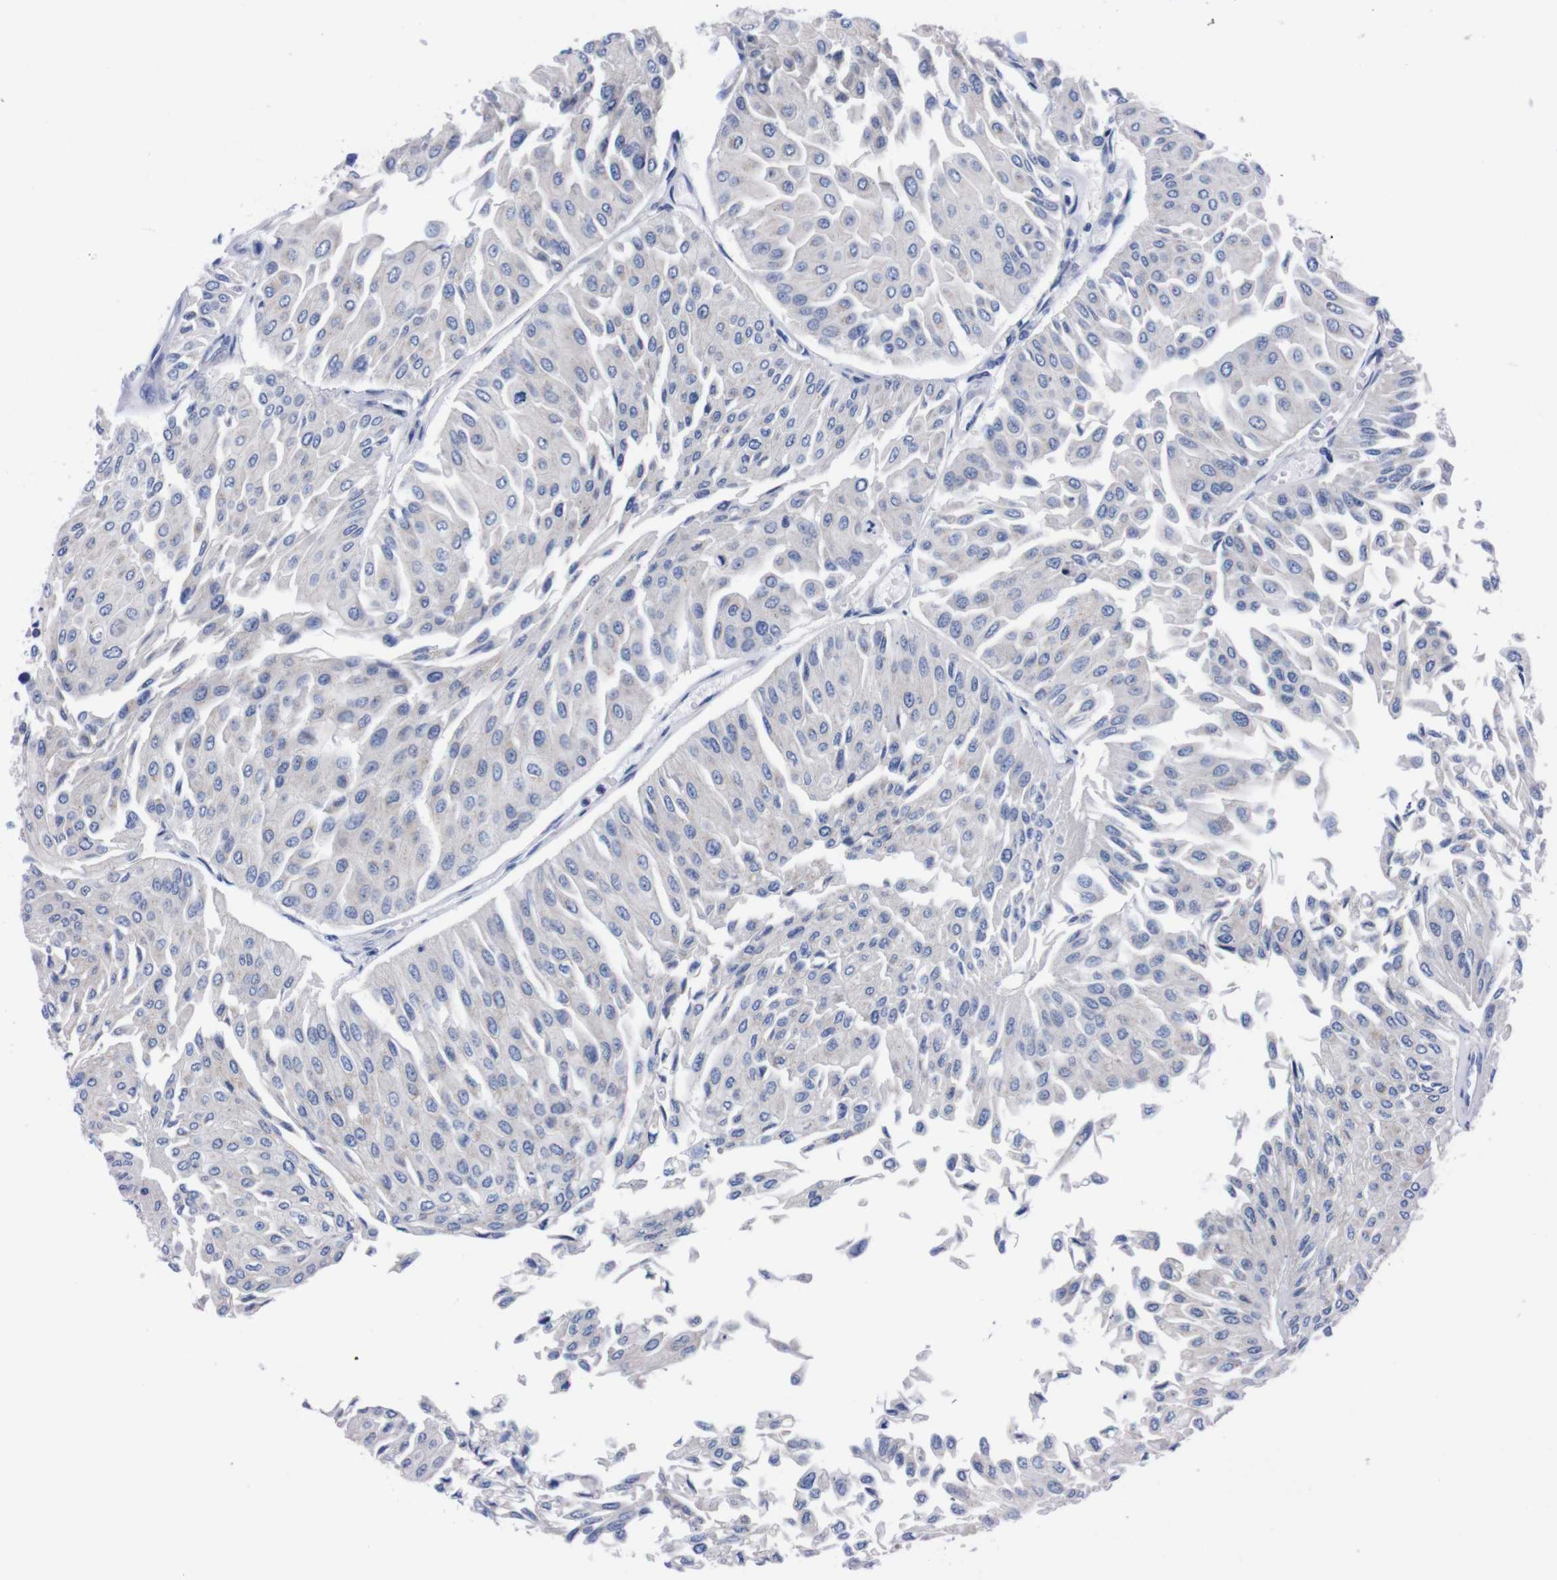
{"staining": {"intensity": "negative", "quantity": "none", "location": "none"}, "tissue": "urothelial cancer", "cell_type": "Tumor cells", "image_type": "cancer", "snomed": [{"axis": "morphology", "description": "Urothelial carcinoma, Low grade"}, {"axis": "topography", "description": "Urinary bladder"}], "caption": "Human urothelial cancer stained for a protein using IHC shows no staining in tumor cells.", "gene": "FAM210A", "patient": {"sex": "male", "age": 67}}